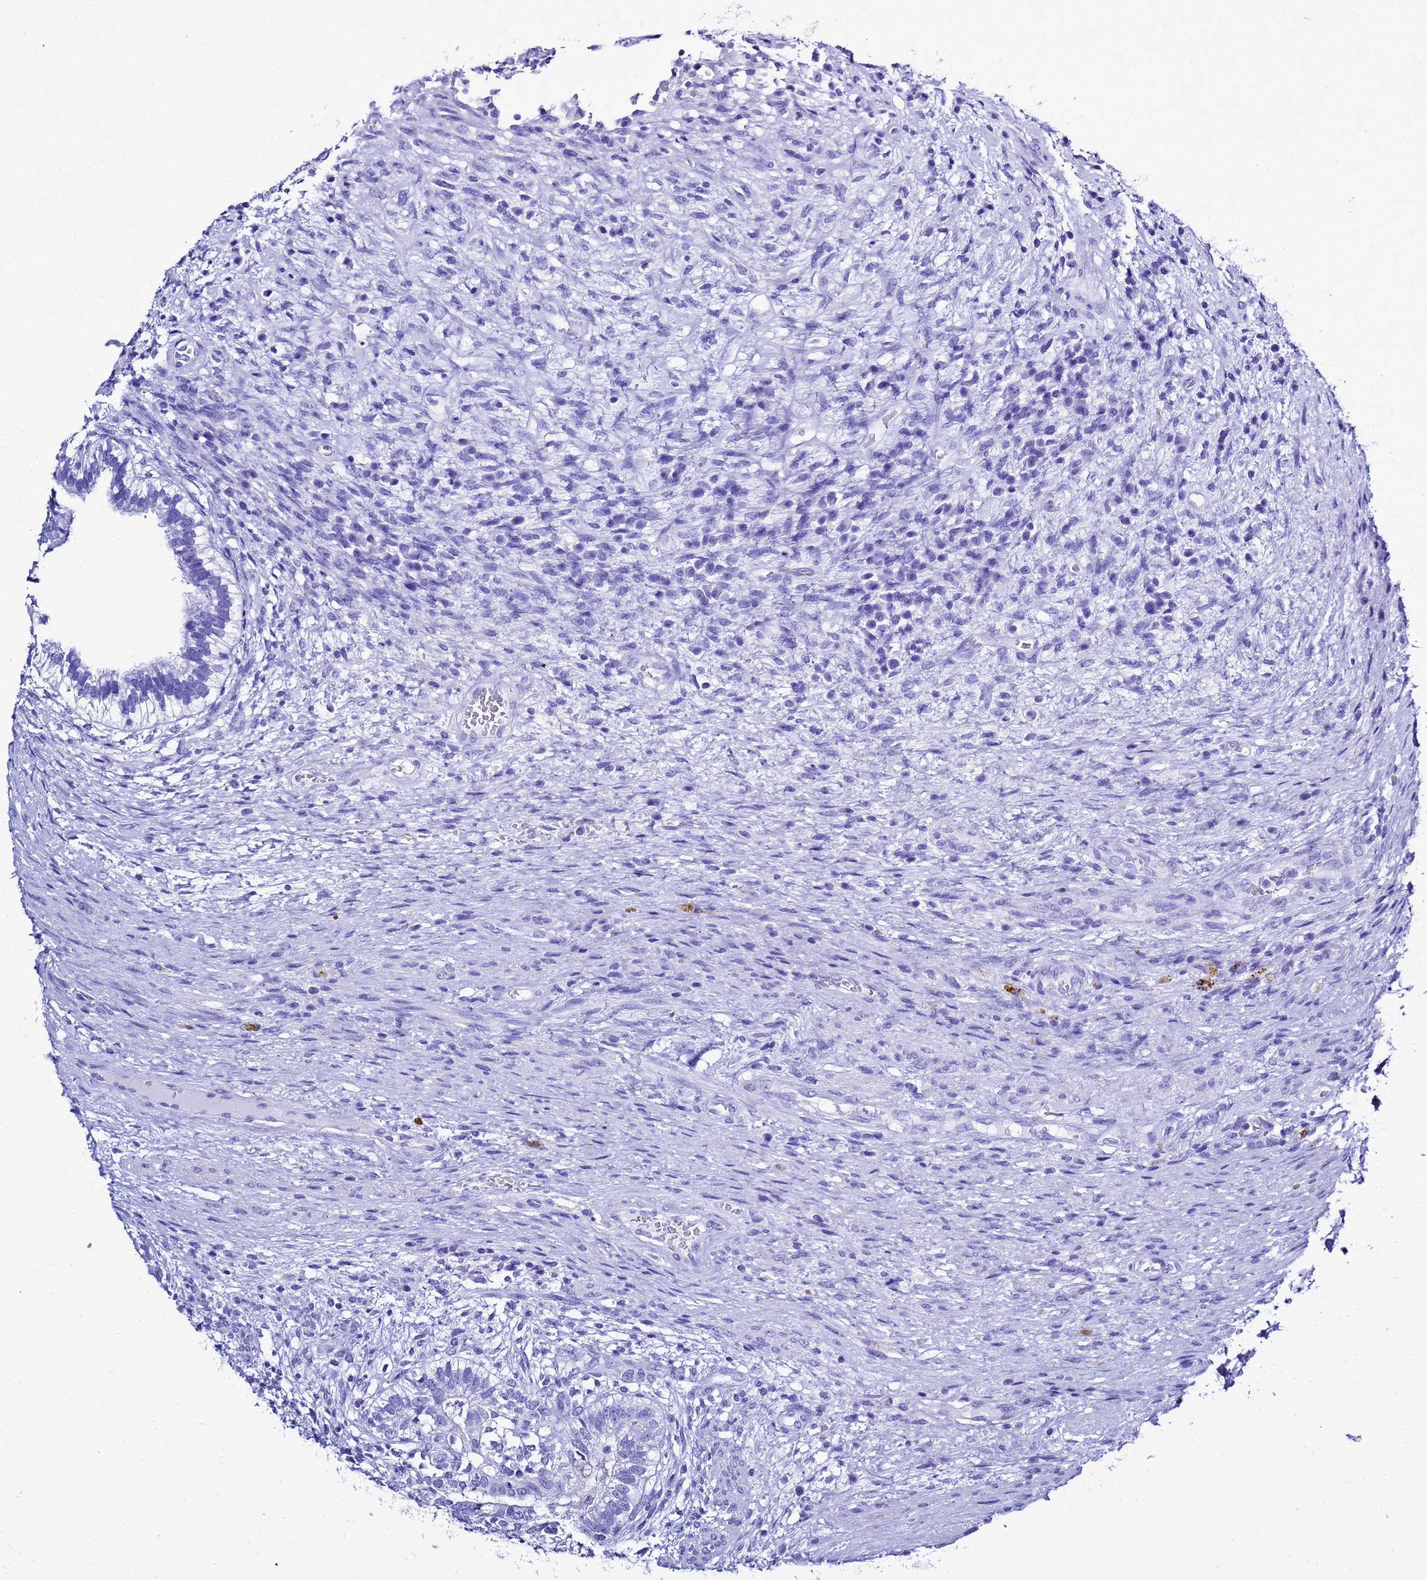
{"staining": {"intensity": "negative", "quantity": "none", "location": "none"}, "tissue": "testis cancer", "cell_type": "Tumor cells", "image_type": "cancer", "snomed": [{"axis": "morphology", "description": "Carcinoma, Embryonal, NOS"}, {"axis": "topography", "description": "Testis"}], "caption": "Photomicrograph shows no protein positivity in tumor cells of testis cancer tissue.", "gene": "LIPF", "patient": {"sex": "male", "age": 26}}